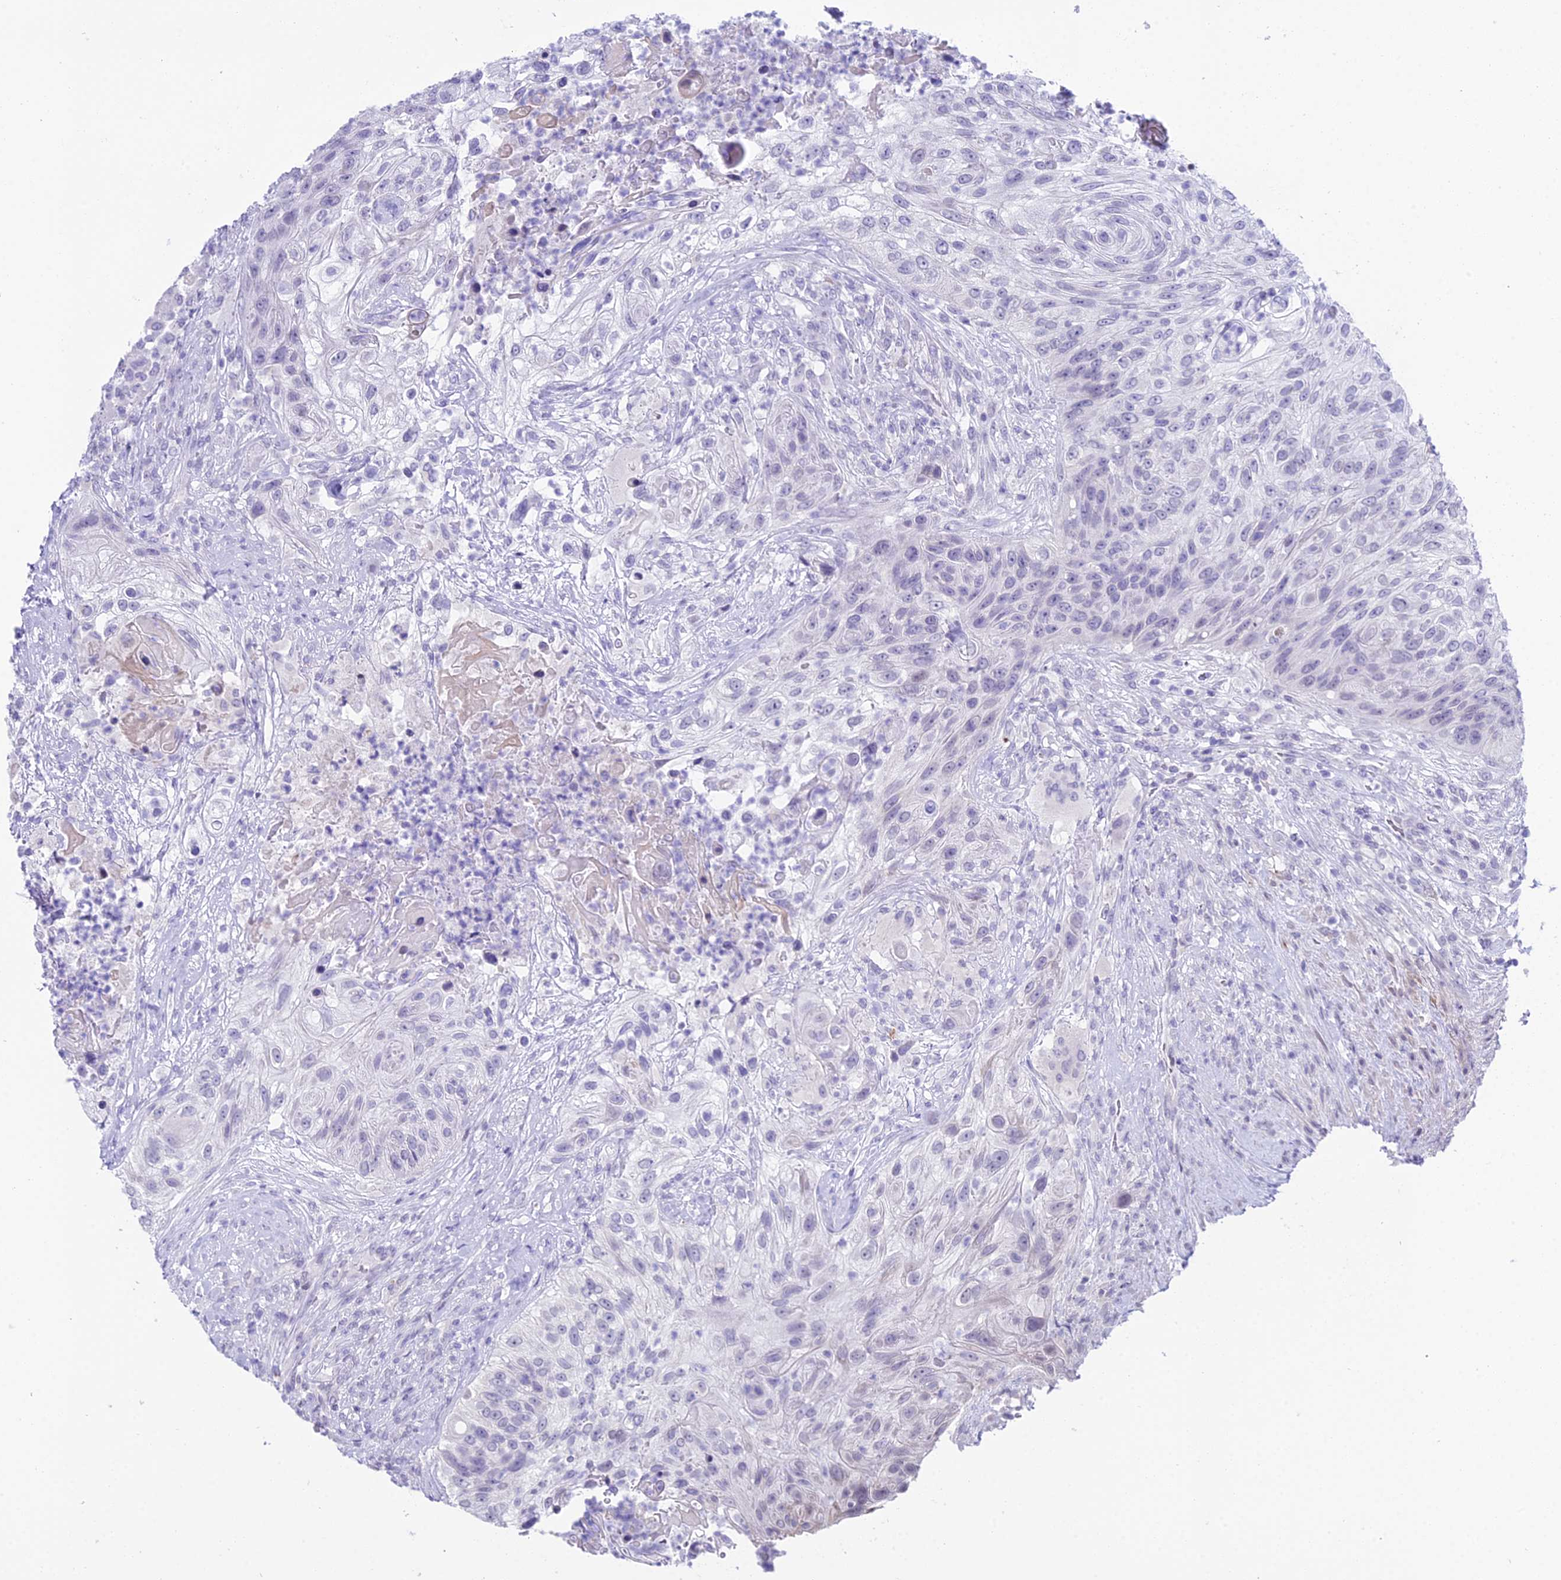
{"staining": {"intensity": "negative", "quantity": "none", "location": "none"}, "tissue": "urothelial cancer", "cell_type": "Tumor cells", "image_type": "cancer", "snomed": [{"axis": "morphology", "description": "Urothelial carcinoma, High grade"}, {"axis": "topography", "description": "Urinary bladder"}], "caption": "DAB (3,3'-diaminobenzidine) immunohistochemical staining of urothelial cancer shows no significant expression in tumor cells. Brightfield microscopy of immunohistochemistry stained with DAB (brown) and hematoxylin (blue), captured at high magnification.", "gene": "CC2D2A", "patient": {"sex": "female", "age": 60}}